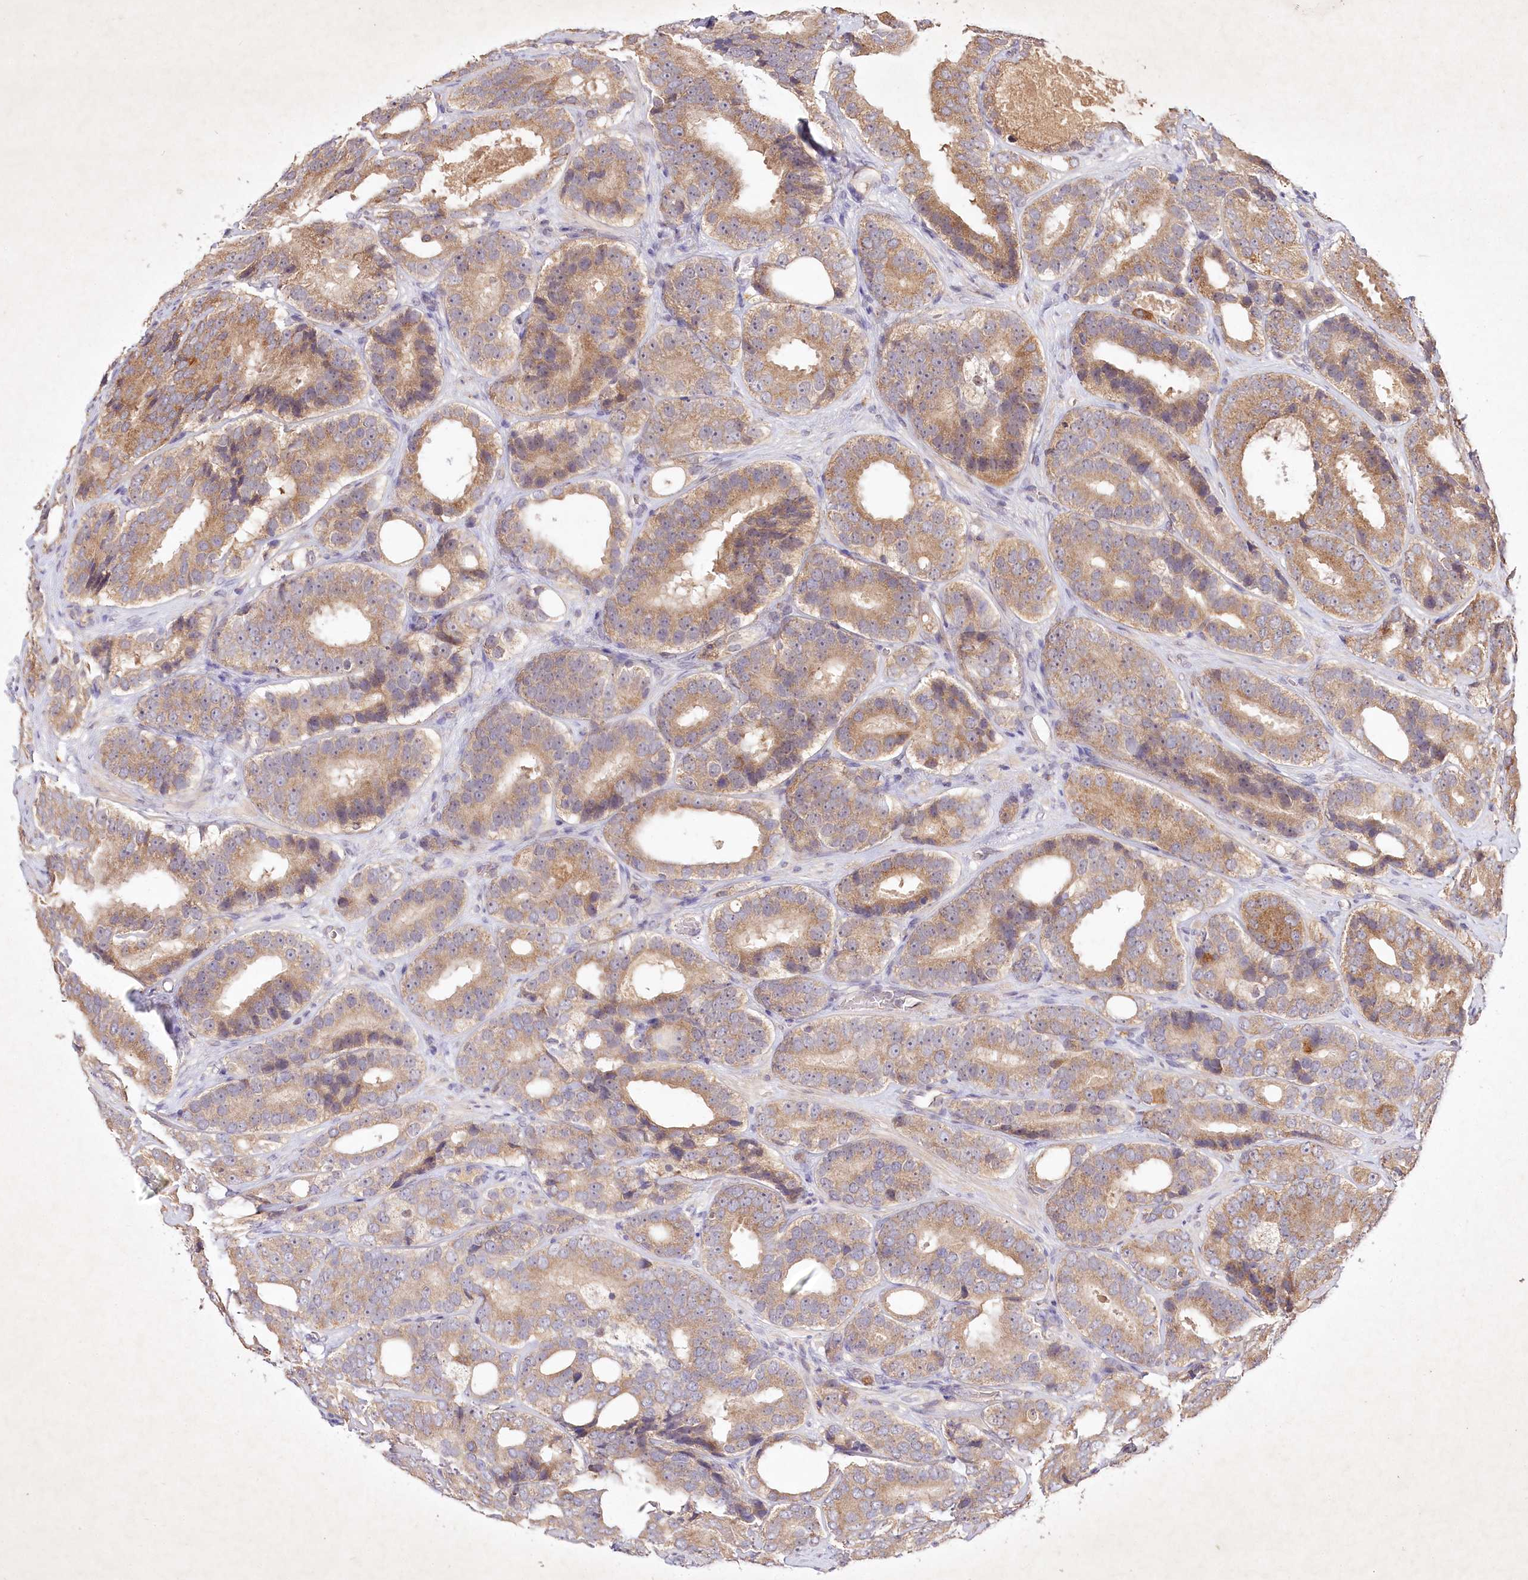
{"staining": {"intensity": "moderate", "quantity": ">75%", "location": "cytoplasmic/membranous"}, "tissue": "prostate cancer", "cell_type": "Tumor cells", "image_type": "cancer", "snomed": [{"axis": "morphology", "description": "Adenocarcinoma, High grade"}, {"axis": "topography", "description": "Prostate"}], "caption": "Immunohistochemical staining of adenocarcinoma (high-grade) (prostate) shows medium levels of moderate cytoplasmic/membranous protein staining in approximately >75% of tumor cells. (DAB IHC with brightfield microscopy, high magnification).", "gene": "IRAK1BP1", "patient": {"sex": "male", "age": 56}}